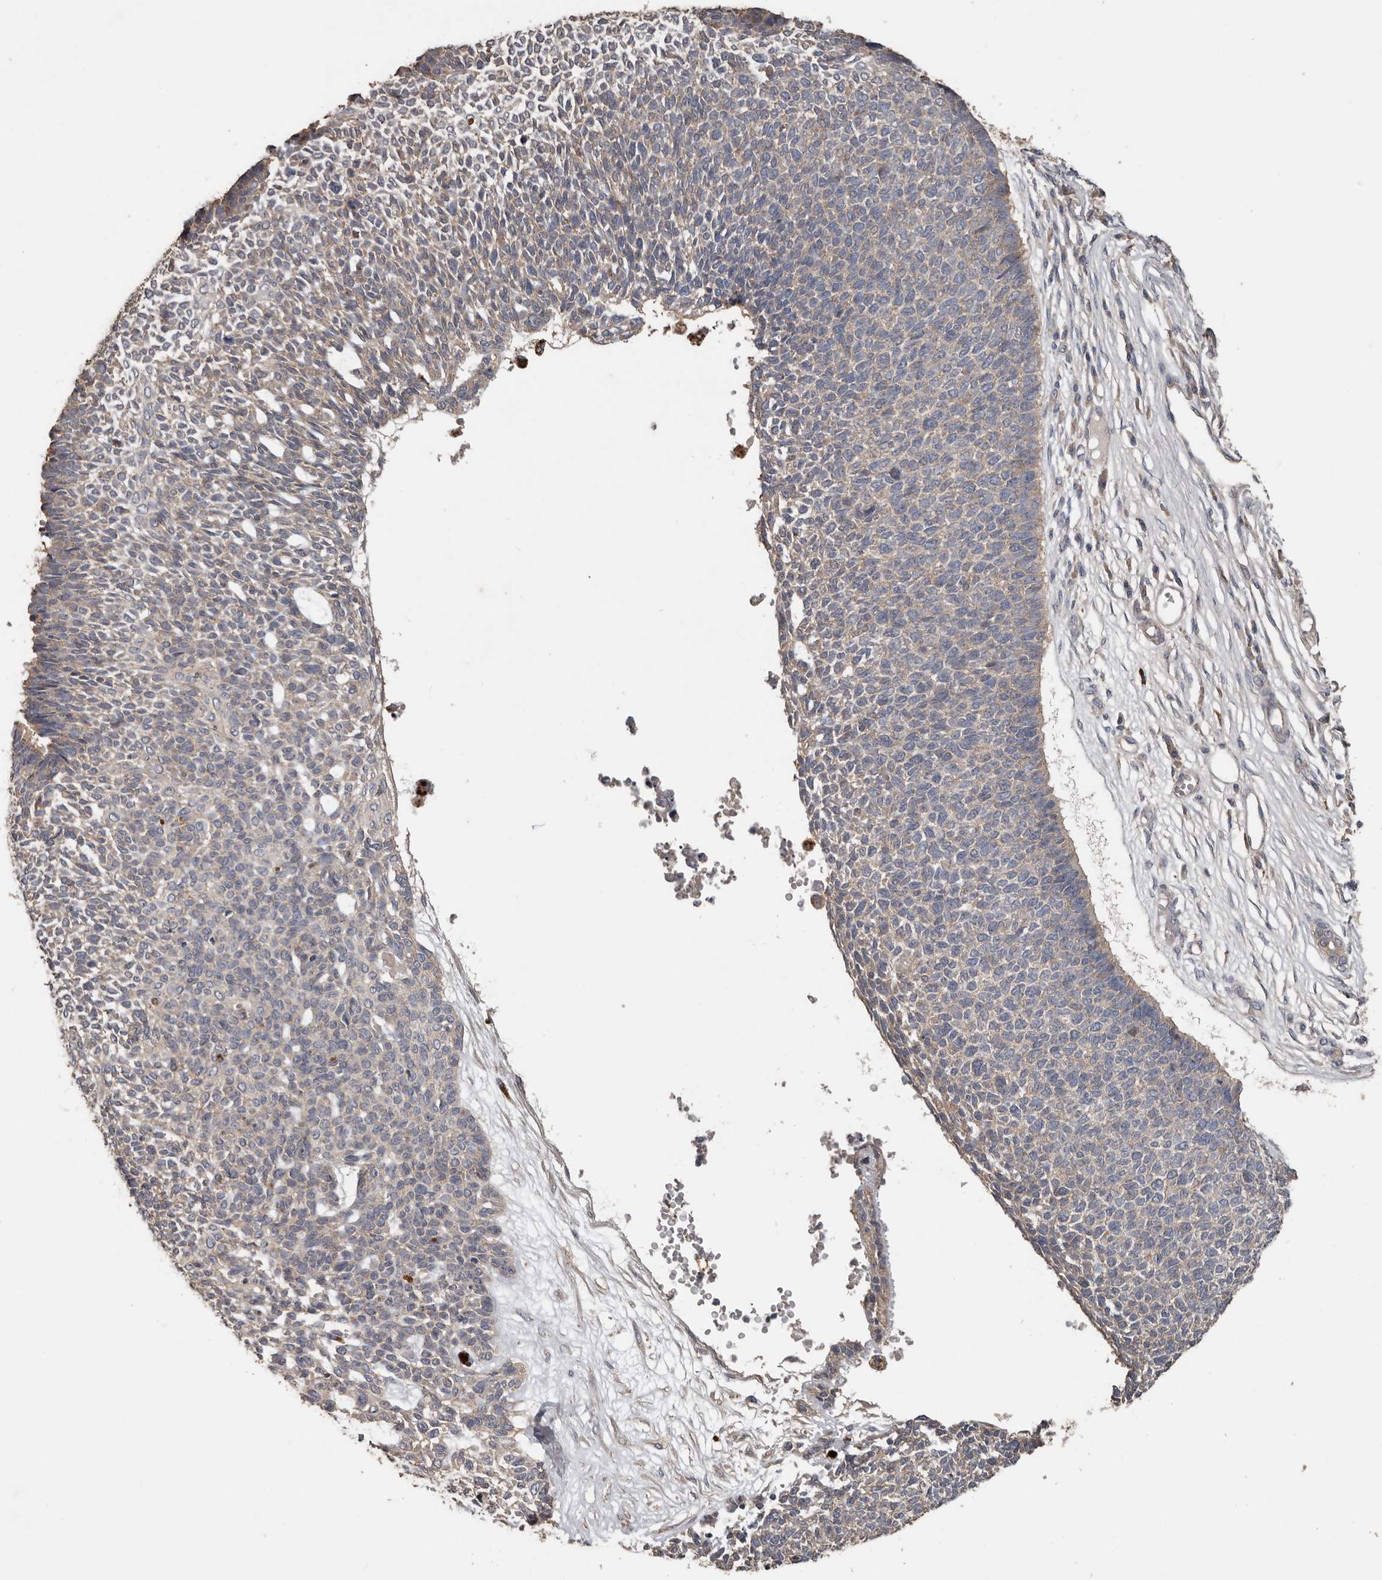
{"staining": {"intensity": "weak", "quantity": "<25%", "location": "cytoplasmic/membranous"}, "tissue": "skin cancer", "cell_type": "Tumor cells", "image_type": "cancer", "snomed": [{"axis": "morphology", "description": "Basal cell carcinoma"}, {"axis": "topography", "description": "Skin"}], "caption": "Skin basal cell carcinoma was stained to show a protein in brown. There is no significant expression in tumor cells. (Brightfield microscopy of DAB immunohistochemistry at high magnification).", "gene": "HYAL4", "patient": {"sex": "female", "age": 84}}